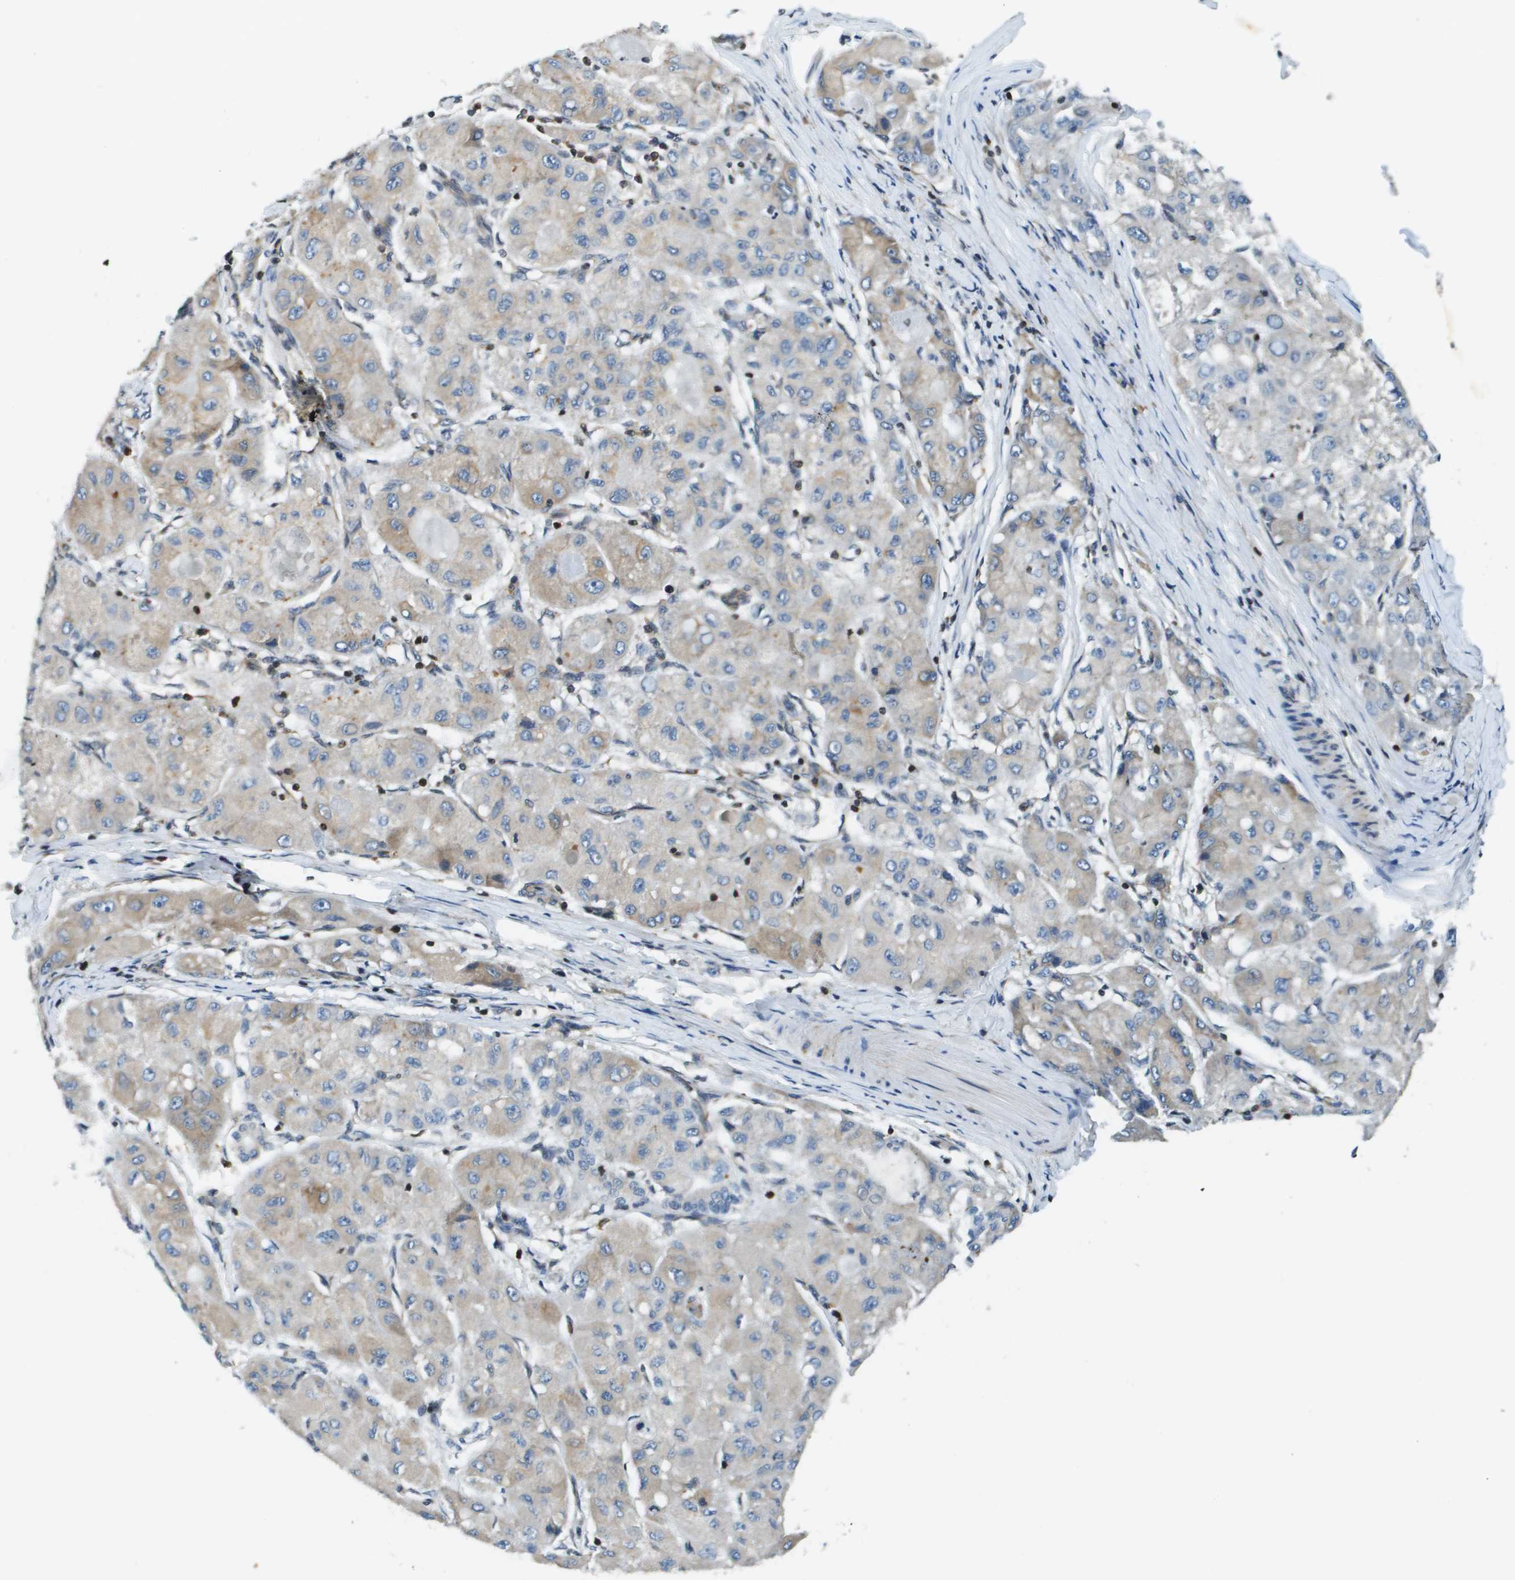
{"staining": {"intensity": "weak", "quantity": "25%-75%", "location": "cytoplasmic/membranous"}, "tissue": "liver cancer", "cell_type": "Tumor cells", "image_type": "cancer", "snomed": [{"axis": "morphology", "description": "Carcinoma, Hepatocellular, NOS"}, {"axis": "topography", "description": "Liver"}], "caption": "Protein expression analysis of human liver hepatocellular carcinoma reveals weak cytoplasmic/membranous expression in approximately 25%-75% of tumor cells.", "gene": "ESYT1", "patient": {"sex": "male", "age": 80}}